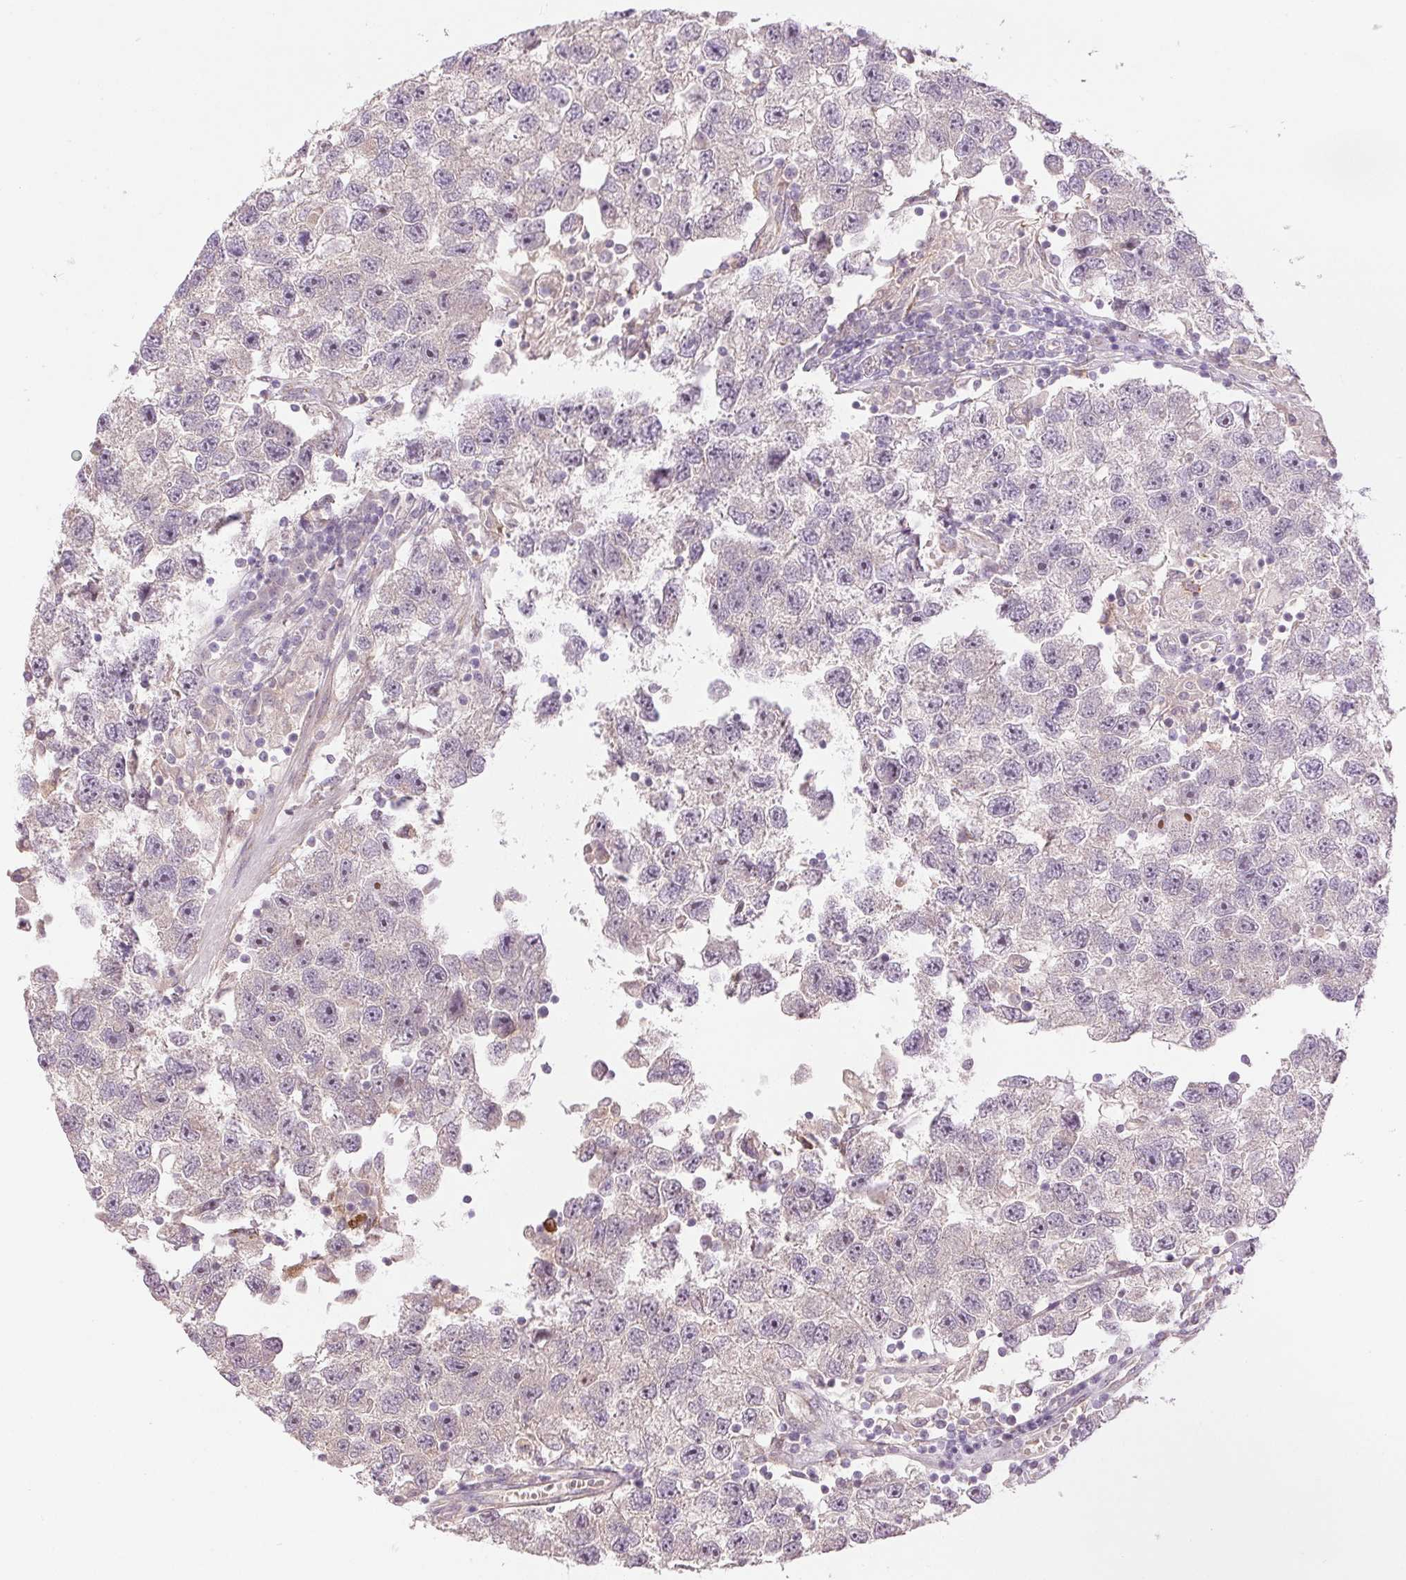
{"staining": {"intensity": "negative", "quantity": "none", "location": "none"}, "tissue": "testis cancer", "cell_type": "Tumor cells", "image_type": "cancer", "snomed": [{"axis": "morphology", "description": "Seminoma, NOS"}, {"axis": "topography", "description": "Testis"}], "caption": "DAB (3,3'-diaminobenzidine) immunohistochemical staining of testis seminoma demonstrates no significant staining in tumor cells.", "gene": "METTL17", "patient": {"sex": "male", "age": 26}}